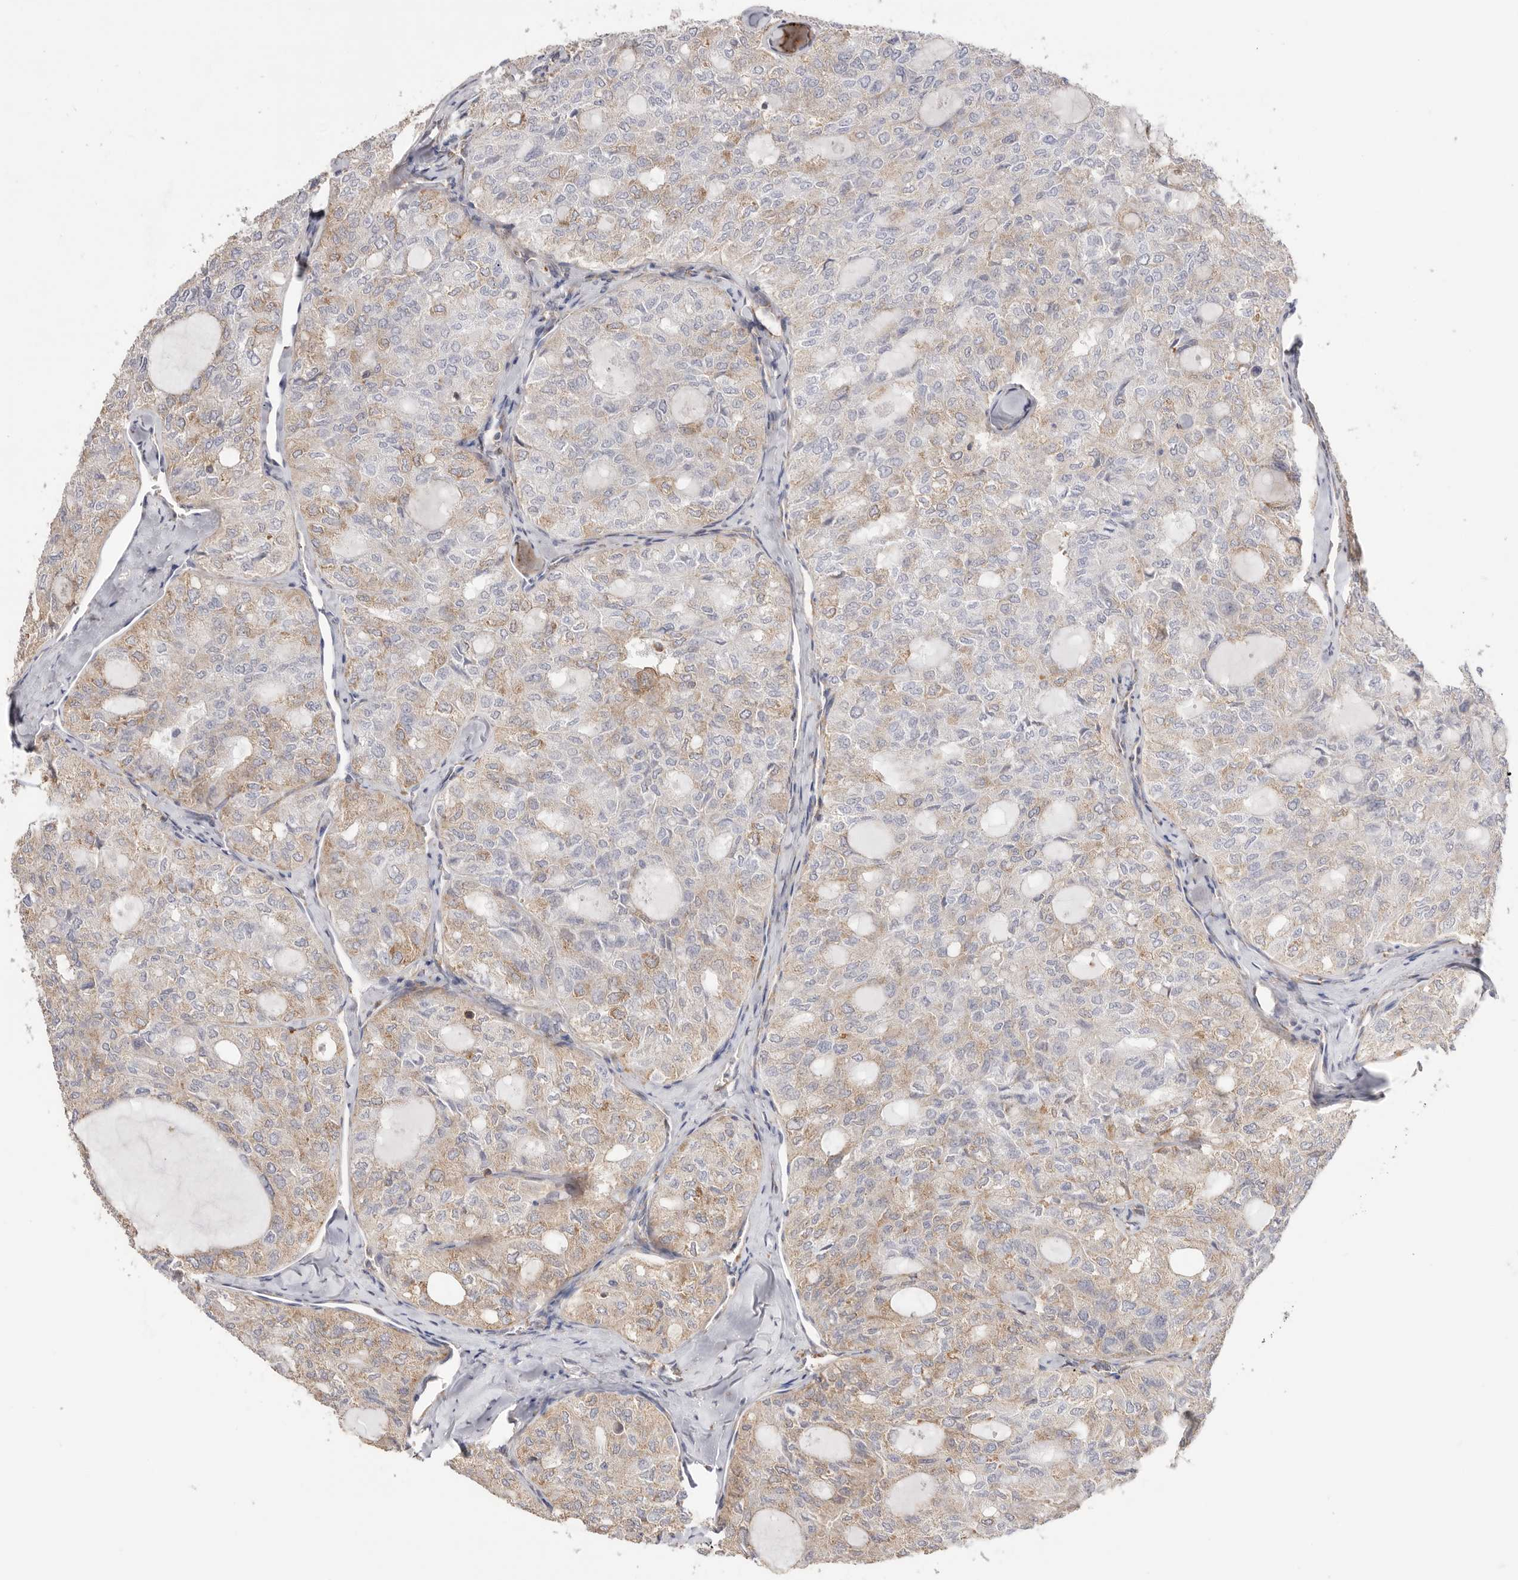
{"staining": {"intensity": "weak", "quantity": ">75%", "location": "cytoplasmic/membranous"}, "tissue": "thyroid cancer", "cell_type": "Tumor cells", "image_type": "cancer", "snomed": [{"axis": "morphology", "description": "Follicular adenoma carcinoma, NOS"}, {"axis": "topography", "description": "Thyroid gland"}], "caption": "High-magnification brightfield microscopy of thyroid cancer stained with DAB (3,3'-diaminobenzidine) (brown) and counterstained with hematoxylin (blue). tumor cells exhibit weak cytoplasmic/membranous staining is appreciated in about>75% of cells.", "gene": "SERBP1", "patient": {"sex": "male", "age": 75}}